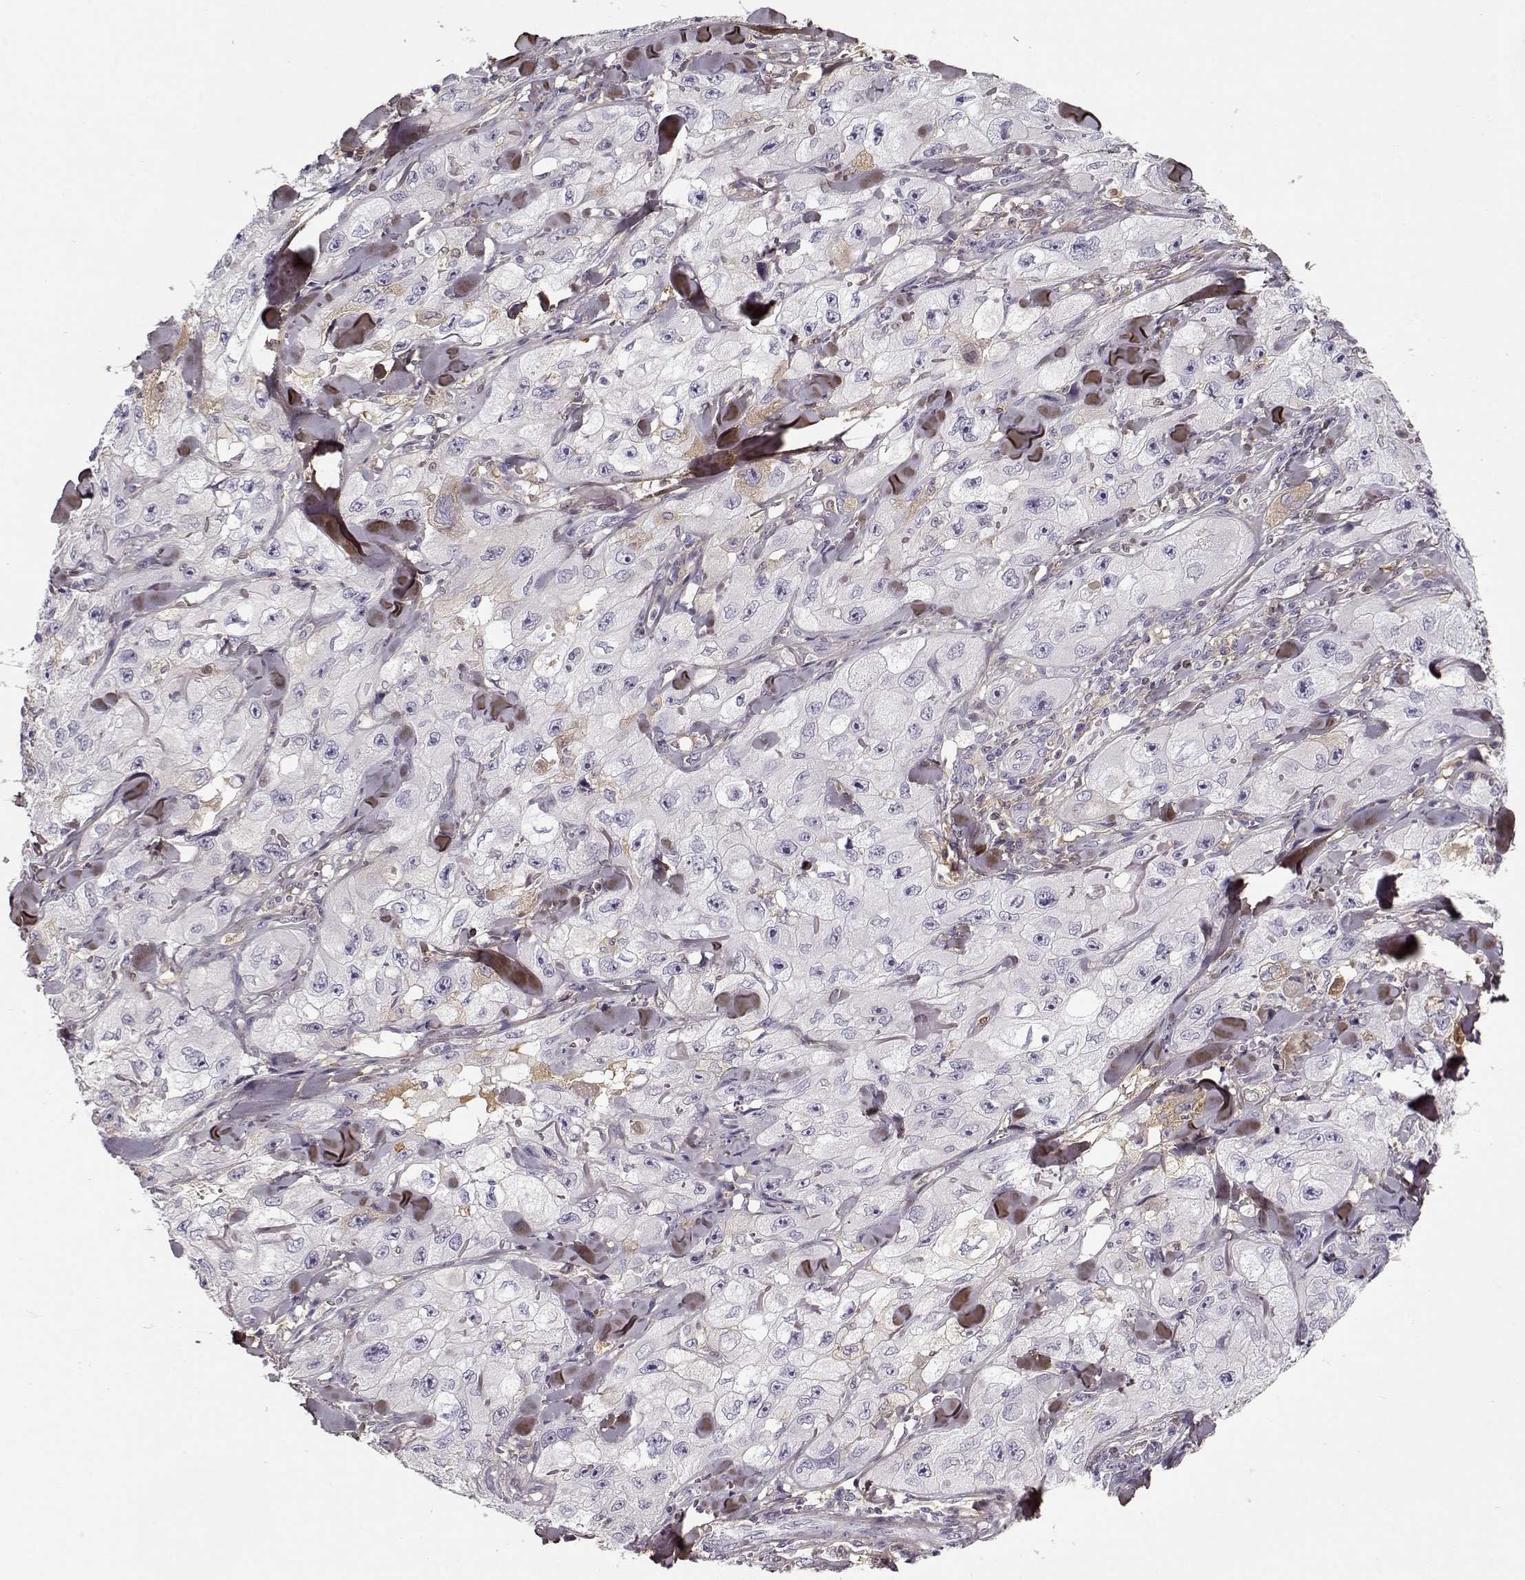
{"staining": {"intensity": "negative", "quantity": "none", "location": "none"}, "tissue": "skin cancer", "cell_type": "Tumor cells", "image_type": "cancer", "snomed": [{"axis": "morphology", "description": "Squamous cell carcinoma, NOS"}, {"axis": "topography", "description": "Skin"}, {"axis": "topography", "description": "Subcutis"}], "caption": "A high-resolution photomicrograph shows immunohistochemistry (IHC) staining of squamous cell carcinoma (skin), which shows no significant staining in tumor cells.", "gene": "LUM", "patient": {"sex": "male", "age": 73}}